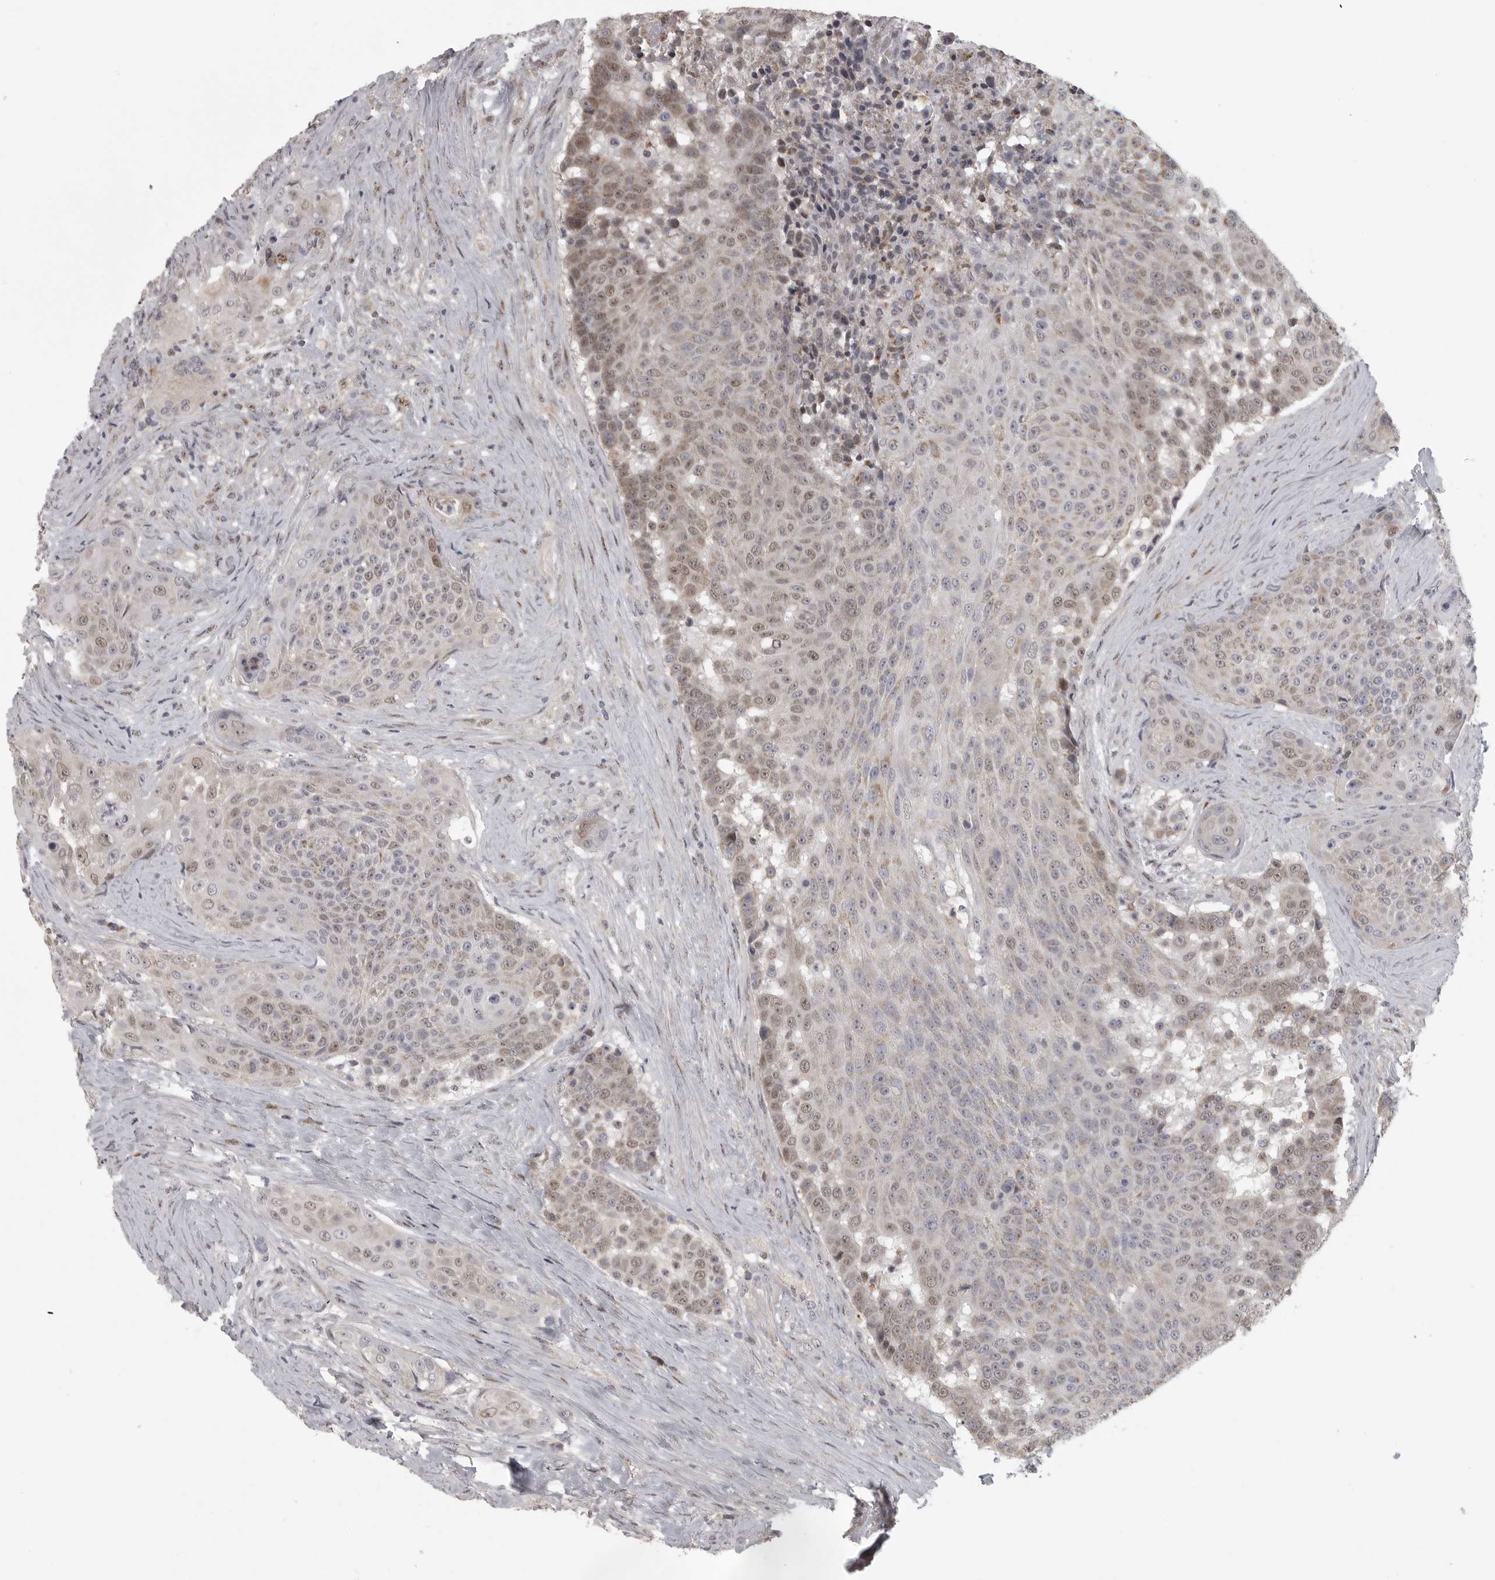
{"staining": {"intensity": "weak", "quantity": "25%-75%", "location": "cytoplasmic/membranous,nuclear"}, "tissue": "urothelial cancer", "cell_type": "Tumor cells", "image_type": "cancer", "snomed": [{"axis": "morphology", "description": "Urothelial carcinoma, High grade"}, {"axis": "topography", "description": "Urinary bladder"}], "caption": "Immunohistochemistry (IHC) of urothelial cancer displays low levels of weak cytoplasmic/membranous and nuclear expression in about 25%-75% of tumor cells.", "gene": "POLE2", "patient": {"sex": "female", "age": 63}}